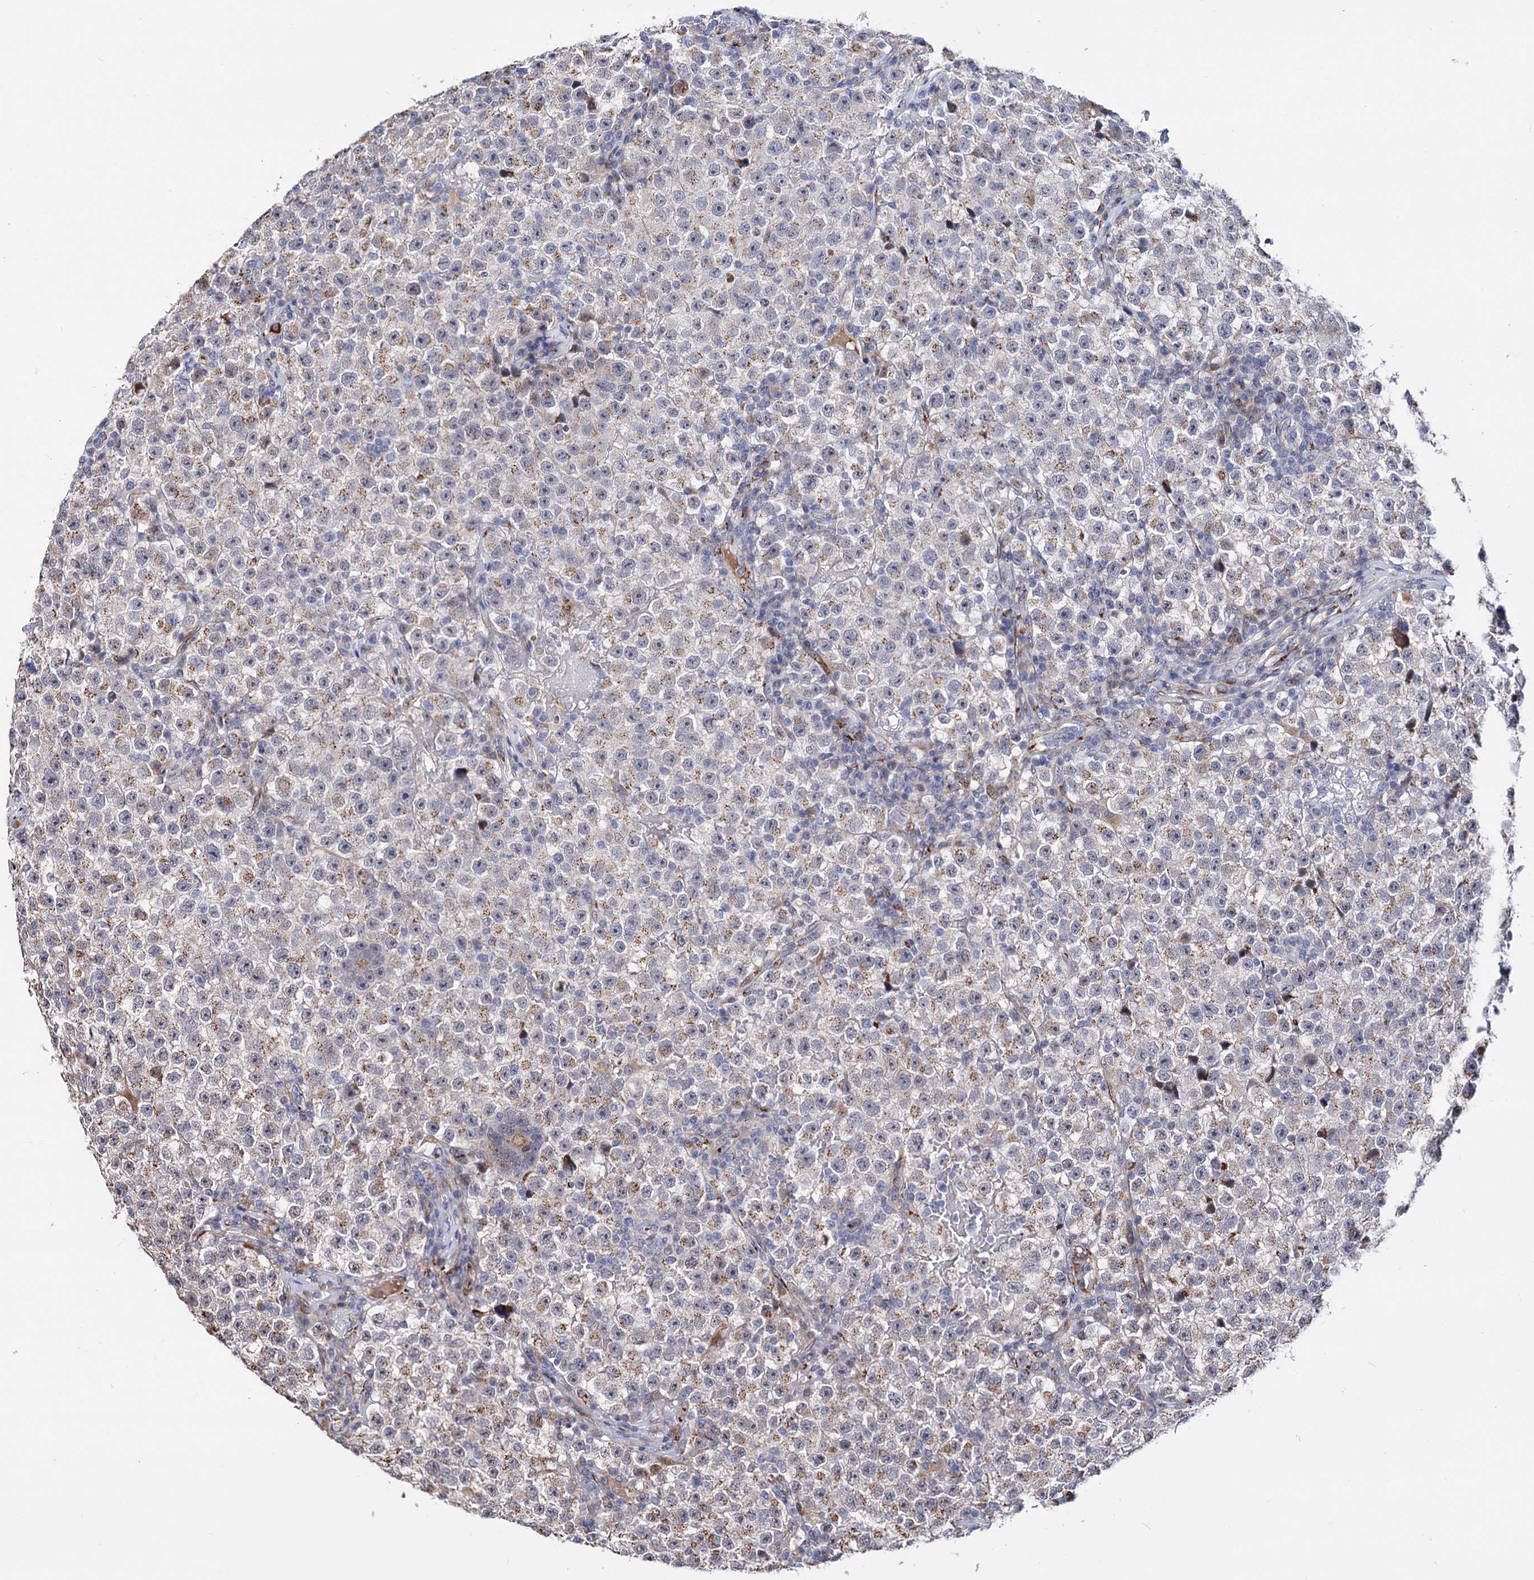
{"staining": {"intensity": "moderate", "quantity": "25%-75%", "location": "cytoplasmic/membranous"}, "tissue": "testis cancer", "cell_type": "Tumor cells", "image_type": "cancer", "snomed": [{"axis": "morphology", "description": "Seminoma, NOS"}, {"axis": "topography", "description": "Testis"}], "caption": "Protein analysis of seminoma (testis) tissue shows moderate cytoplasmic/membranous positivity in approximately 25%-75% of tumor cells.", "gene": "C11orf96", "patient": {"sex": "male", "age": 22}}